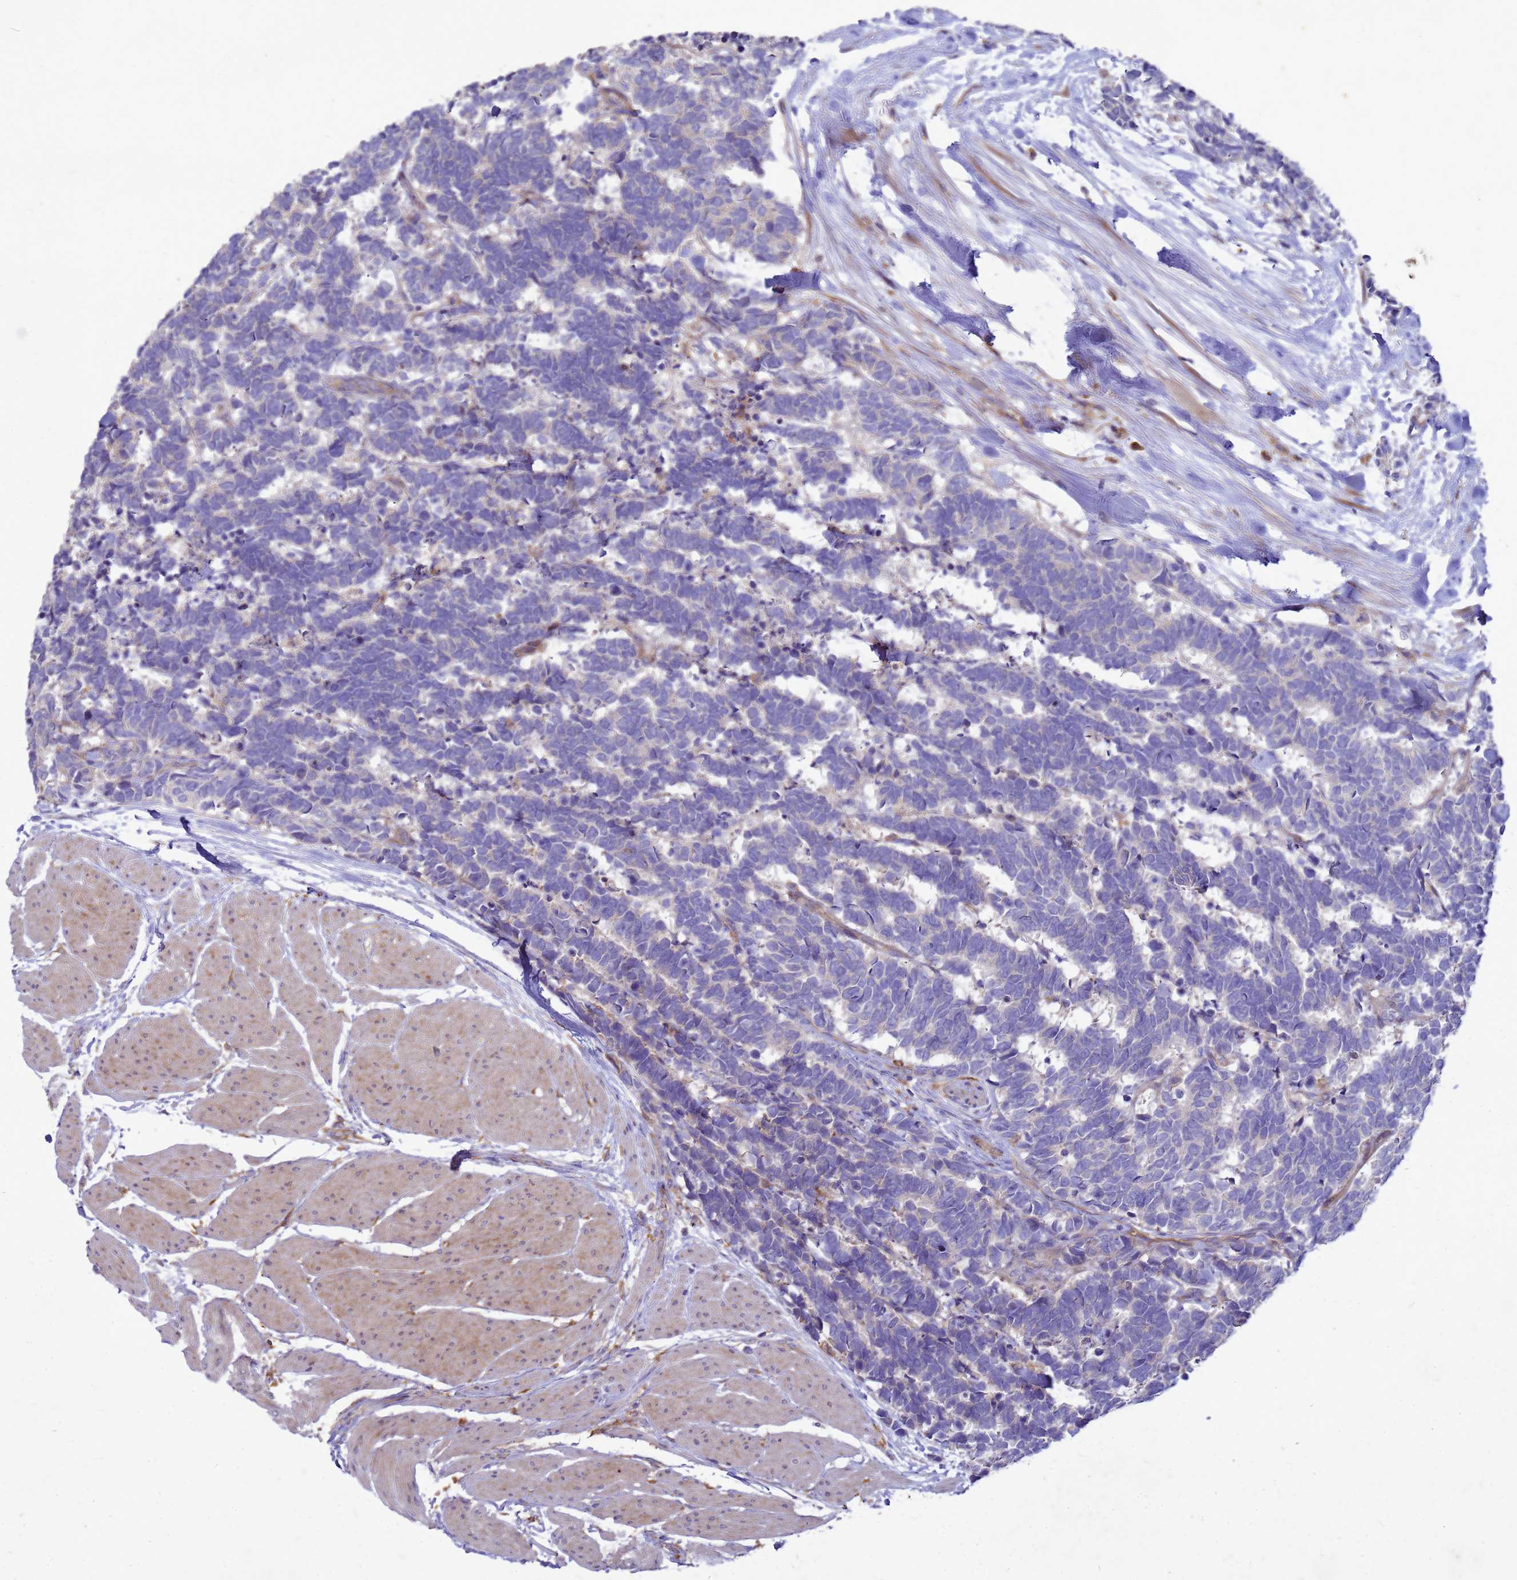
{"staining": {"intensity": "negative", "quantity": "none", "location": "none"}, "tissue": "carcinoid", "cell_type": "Tumor cells", "image_type": "cancer", "snomed": [{"axis": "morphology", "description": "Carcinoma, NOS"}, {"axis": "morphology", "description": "Carcinoid, malignant, NOS"}, {"axis": "topography", "description": "Urinary bladder"}], "caption": "Immunohistochemistry (IHC) photomicrograph of human carcinoma stained for a protein (brown), which exhibits no positivity in tumor cells.", "gene": "RNF215", "patient": {"sex": "male", "age": 57}}